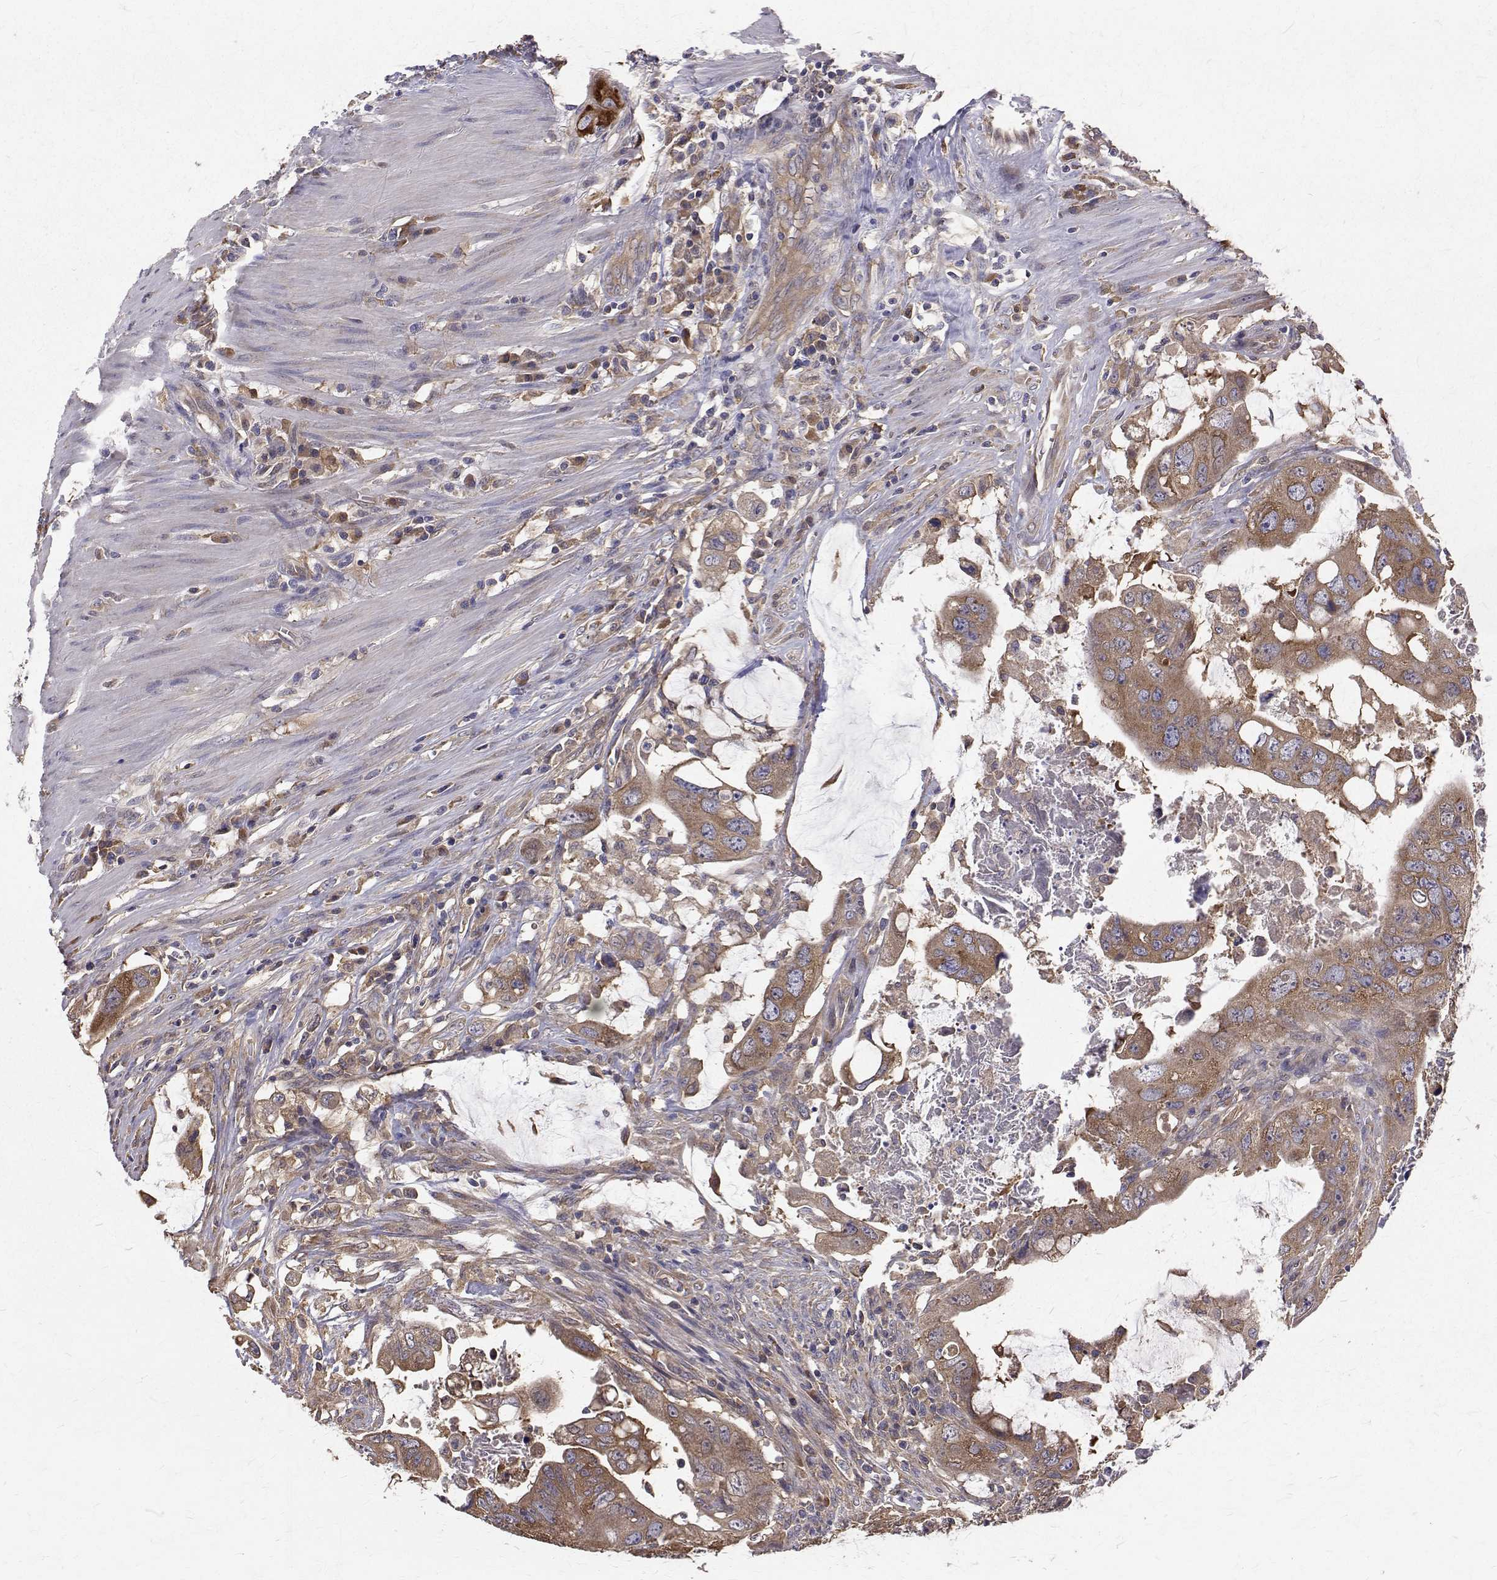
{"staining": {"intensity": "moderate", "quantity": ">75%", "location": "cytoplasmic/membranous"}, "tissue": "colorectal cancer", "cell_type": "Tumor cells", "image_type": "cancer", "snomed": [{"axis": "morphology", "description": "Adenocarcinoma, NOS"}, {"axis": "topography", "description": "Colon"}], "caption": "Protein analysis of colorectal adenocarcinoma tissue reveals moderate cytoplasmic/membranous staining in about >75% of tumor cells. The staining is performed using DAB brown chromogen to label protein expression. The nuclei are counter-stained blue using hematoxylin.", "gene": "FARSB", "patient": {"sex": "male", "age": 57}}